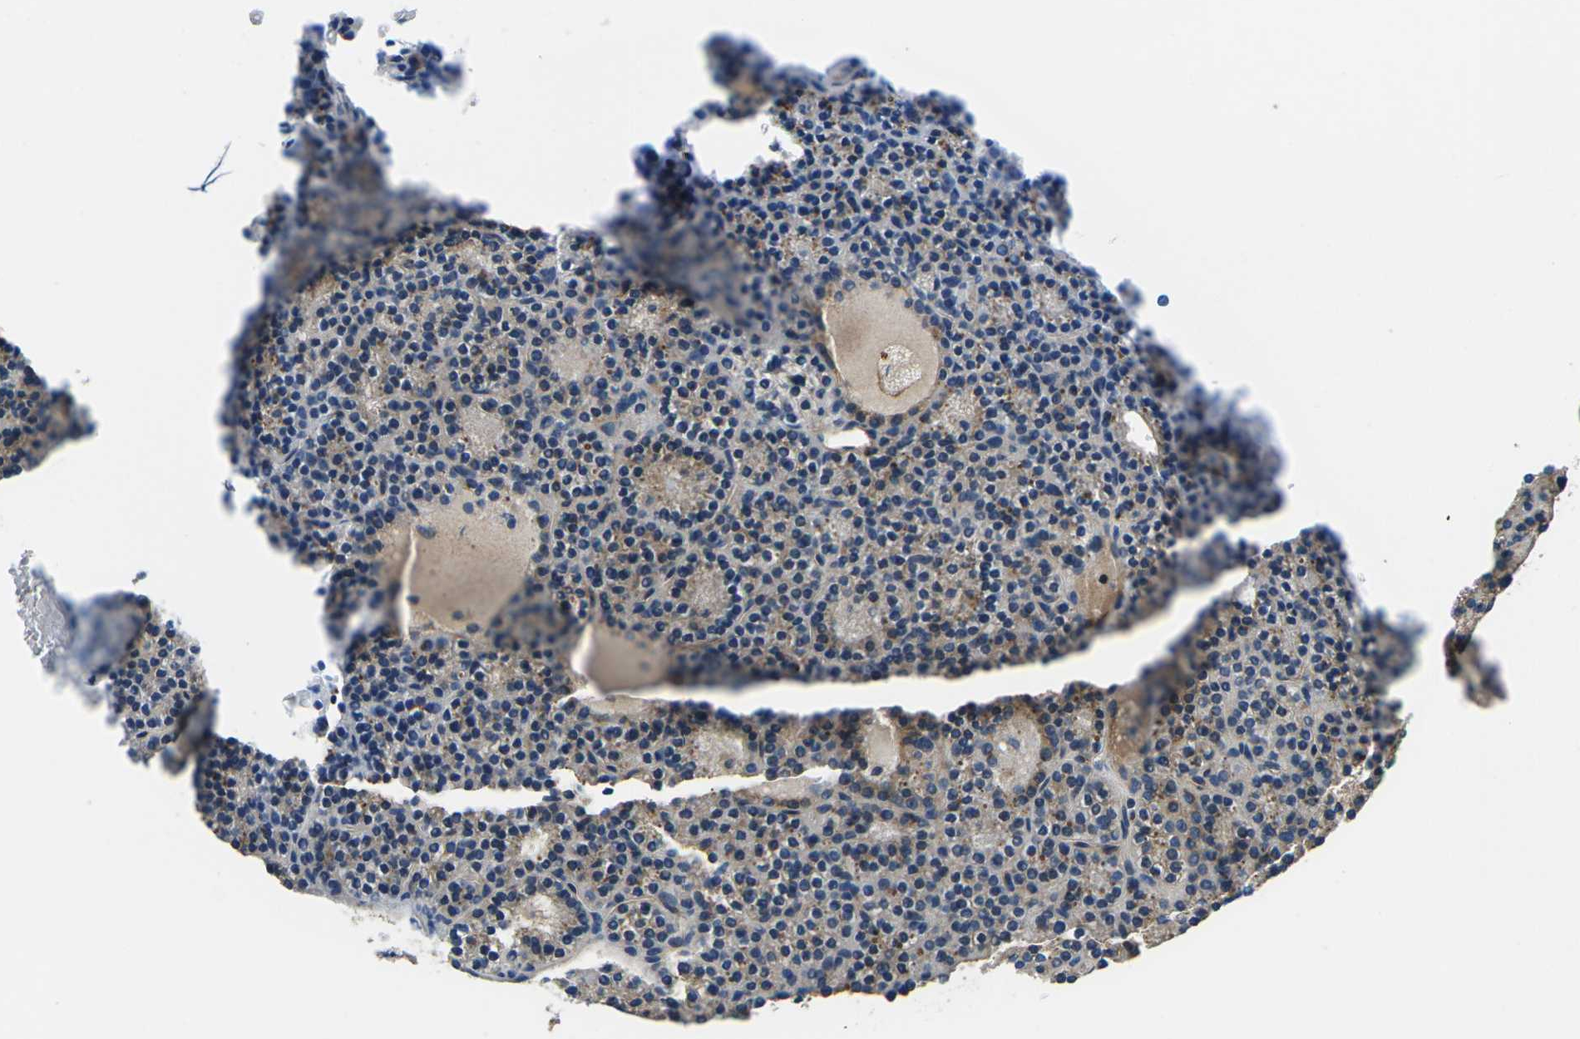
{"staining": {"intensity": "moderate", "quantity": "25%-75%", "location": "cytoplasmic/membranous"}, "tissue": "parathyroid gland", "cell_type": "Glandular cells", "image_type": "normal", "snomed": [{"axis": "morphology", "description": "Normal tissue, NOS"}, {"axis": "morphology", "description": "Adenoma, NOS"}, {"axis": "topography", "description": "Parathyroid gland"}], "caption": "The histopathology image shows staining of unremarkable parathyroid gland, revealing moderate cytoplasmic/membranous protein expression (brown color) within glandular cells.", "gene": "KCNJ15", "patient": {"sex": "female", "age": 64}}